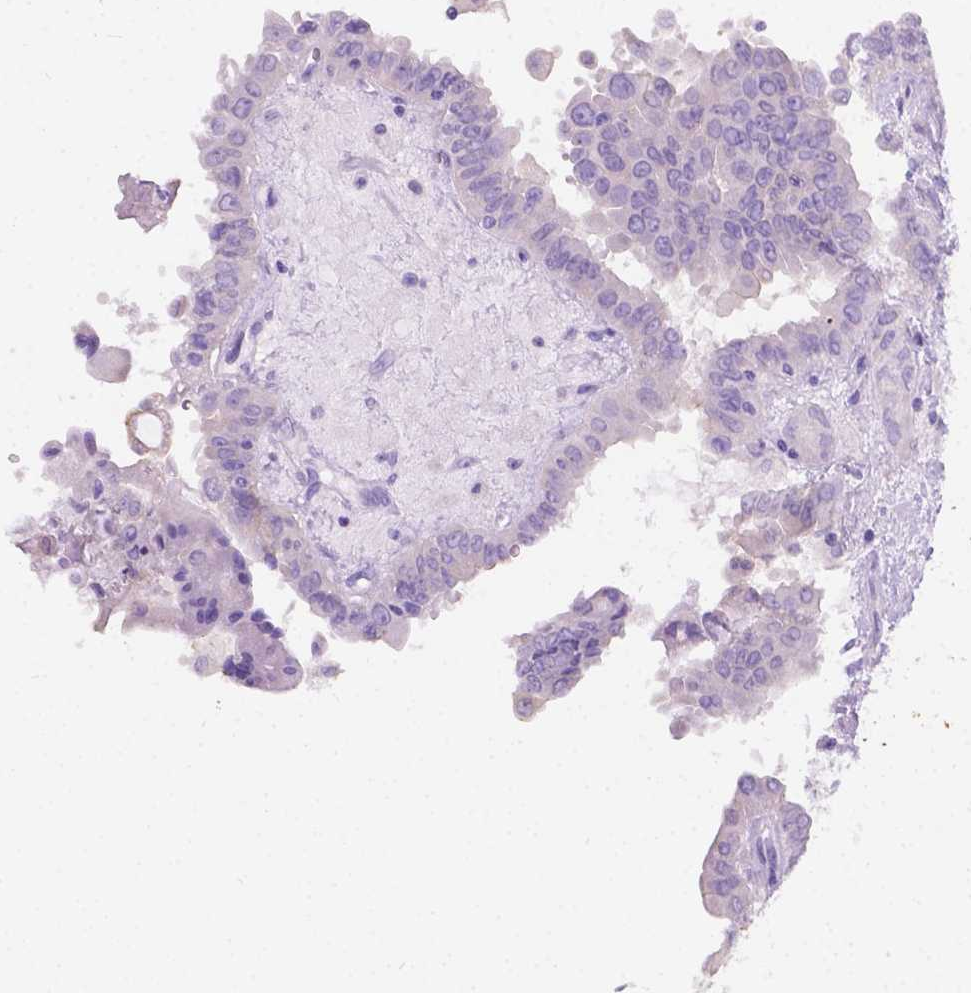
{"staining": {"intensity": "negative", "quantity": "none", "location": "none"}, "tissue": "thyroid cancer", "cell_type": "Tumor cells", "image_type": "cancer", "snomed": [{"axis": "morphology", "description": "Papillary adenocarcinoma, NOS"}, {"axis": "topography", "description": "Thyroid gland"}], "caption": "Image shows no protein expression in tumor cells of papillary adenocarcinoma (thyroid) tissue.", "gene": "GNAO1", "patient": {"sex": "female", "age": 37}}